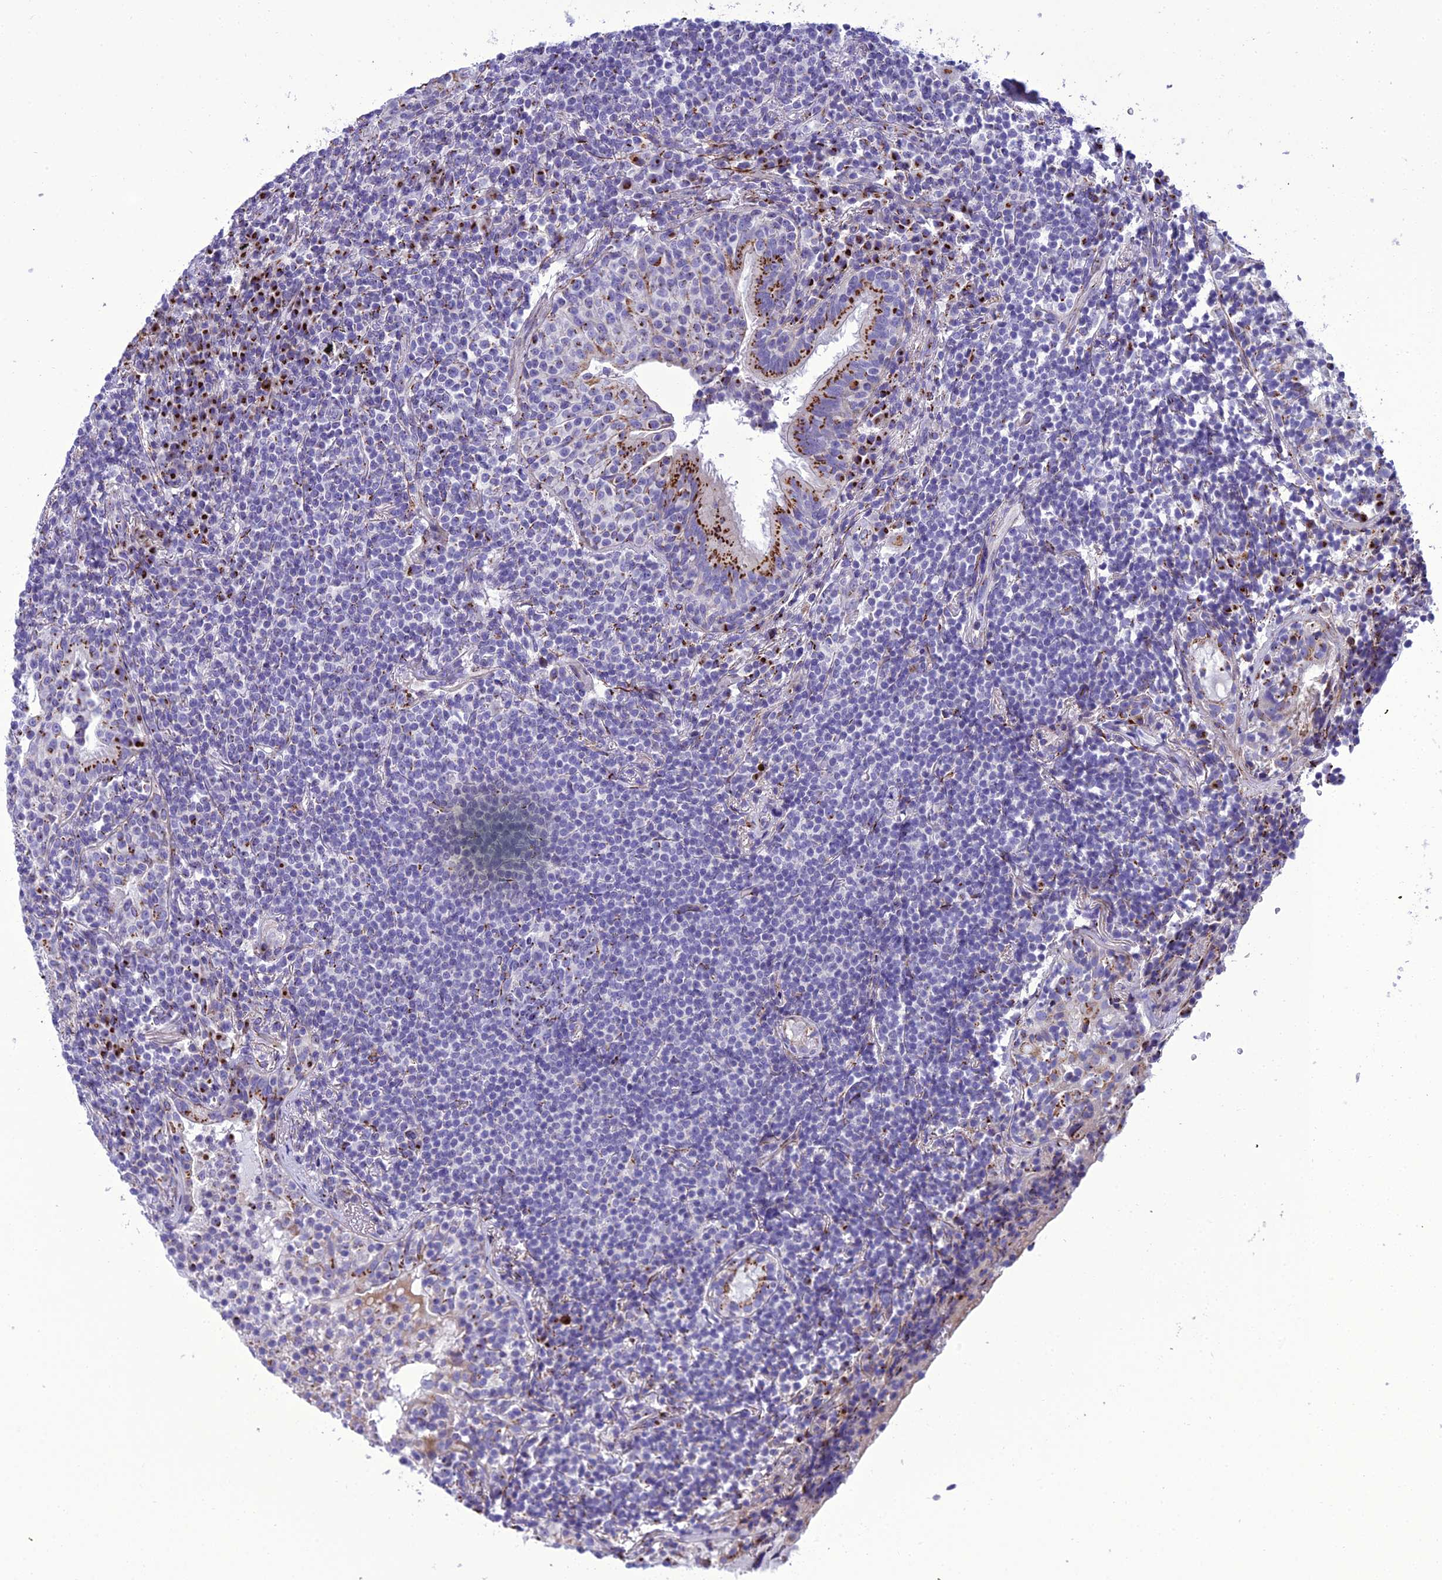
{"staining": {"intensity": "strong", "quantity": "<25%", "location": "cytoplasmic/membranous"}, "tissue": "lymphoma", "cell_type": "Tumor cells", "image_type": "cancer", "snomed": [{"axis": "morphology", "description": "Malignant lymphoma, non-Hodgkin's type, Low grade"}, {"axis": "topography", "description": "Lung"}], "caption": "The photomicrograph shows immunohistochemical staining of low-grade malignant lymphoma, non-Hodgkin's type. There is strong cytoplasmic/membranous expression is identified in about <25% of tumor cells.", "gene": "GOLM2", "patient": {"sex": "female", "age": 71}}